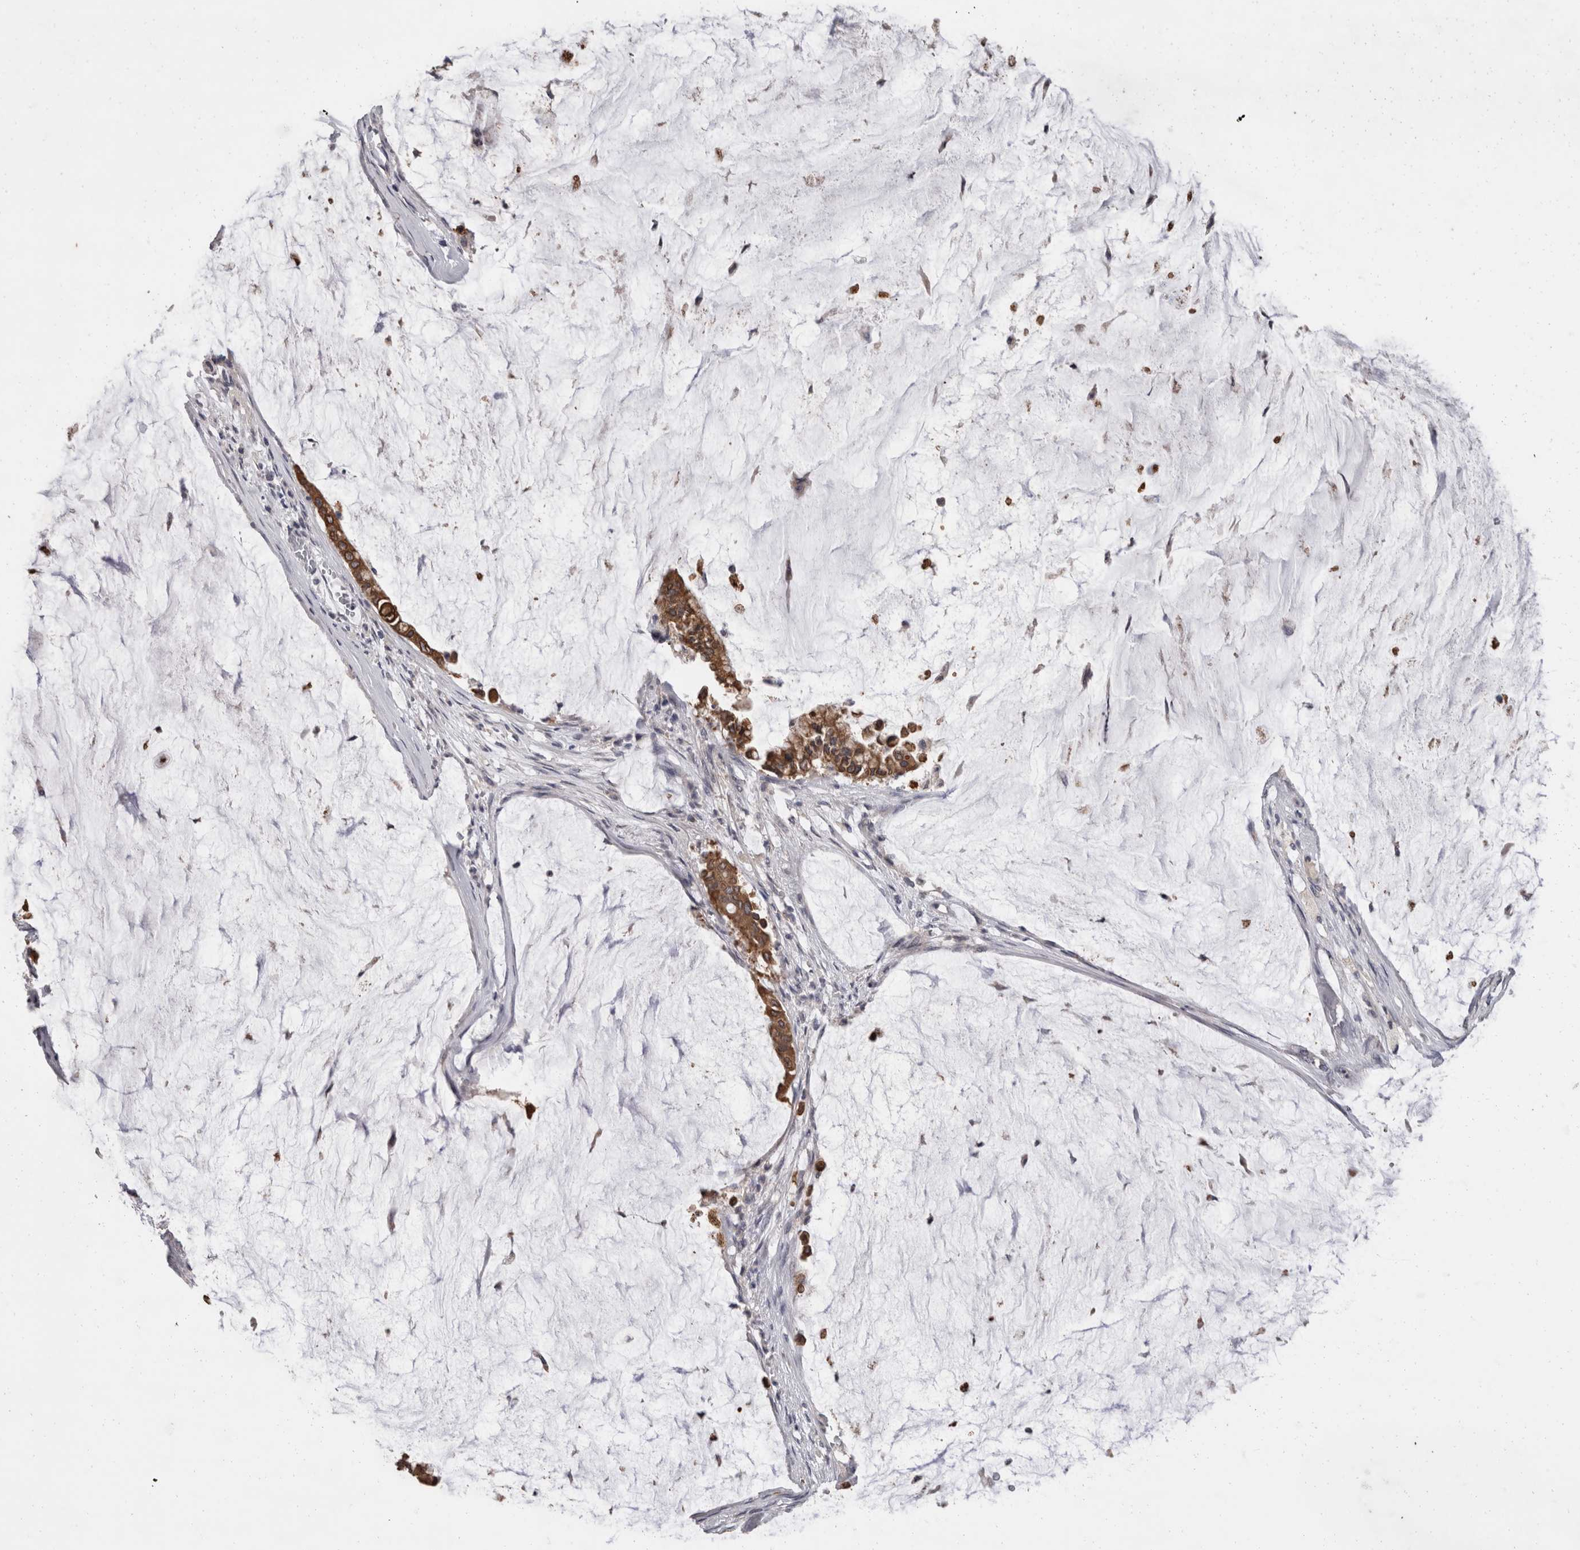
{"staining": {"intensity": "moderate", "quantity": ">75%", "location": "cytoplasmic/membranous"}, "tissue": "pancreatic cancer", "cell_type": "Tumor cells", "image_type": "cancer", "snomed": [{"axis": "morphology", "description": "Adenocarcinoma, NOS"}, {"axis": "topography", "description": "Pancreas"}], "caption": "Immunohistochemistry staining of pancreatic cancer, which shows medium levels of moderate cytoplasmic/membranous positivity in approximately >75% of tumor cells indicating moderate cytoplasmic/membranous protein staining. The staining was performed using DAB (3,3'-diaminobenzidine) (brown) for protein detection and nuclei were counterstained in hematoxylin (blue).", "gene": "FHOD3", "patient": {"sex": "male", "age": 41}}